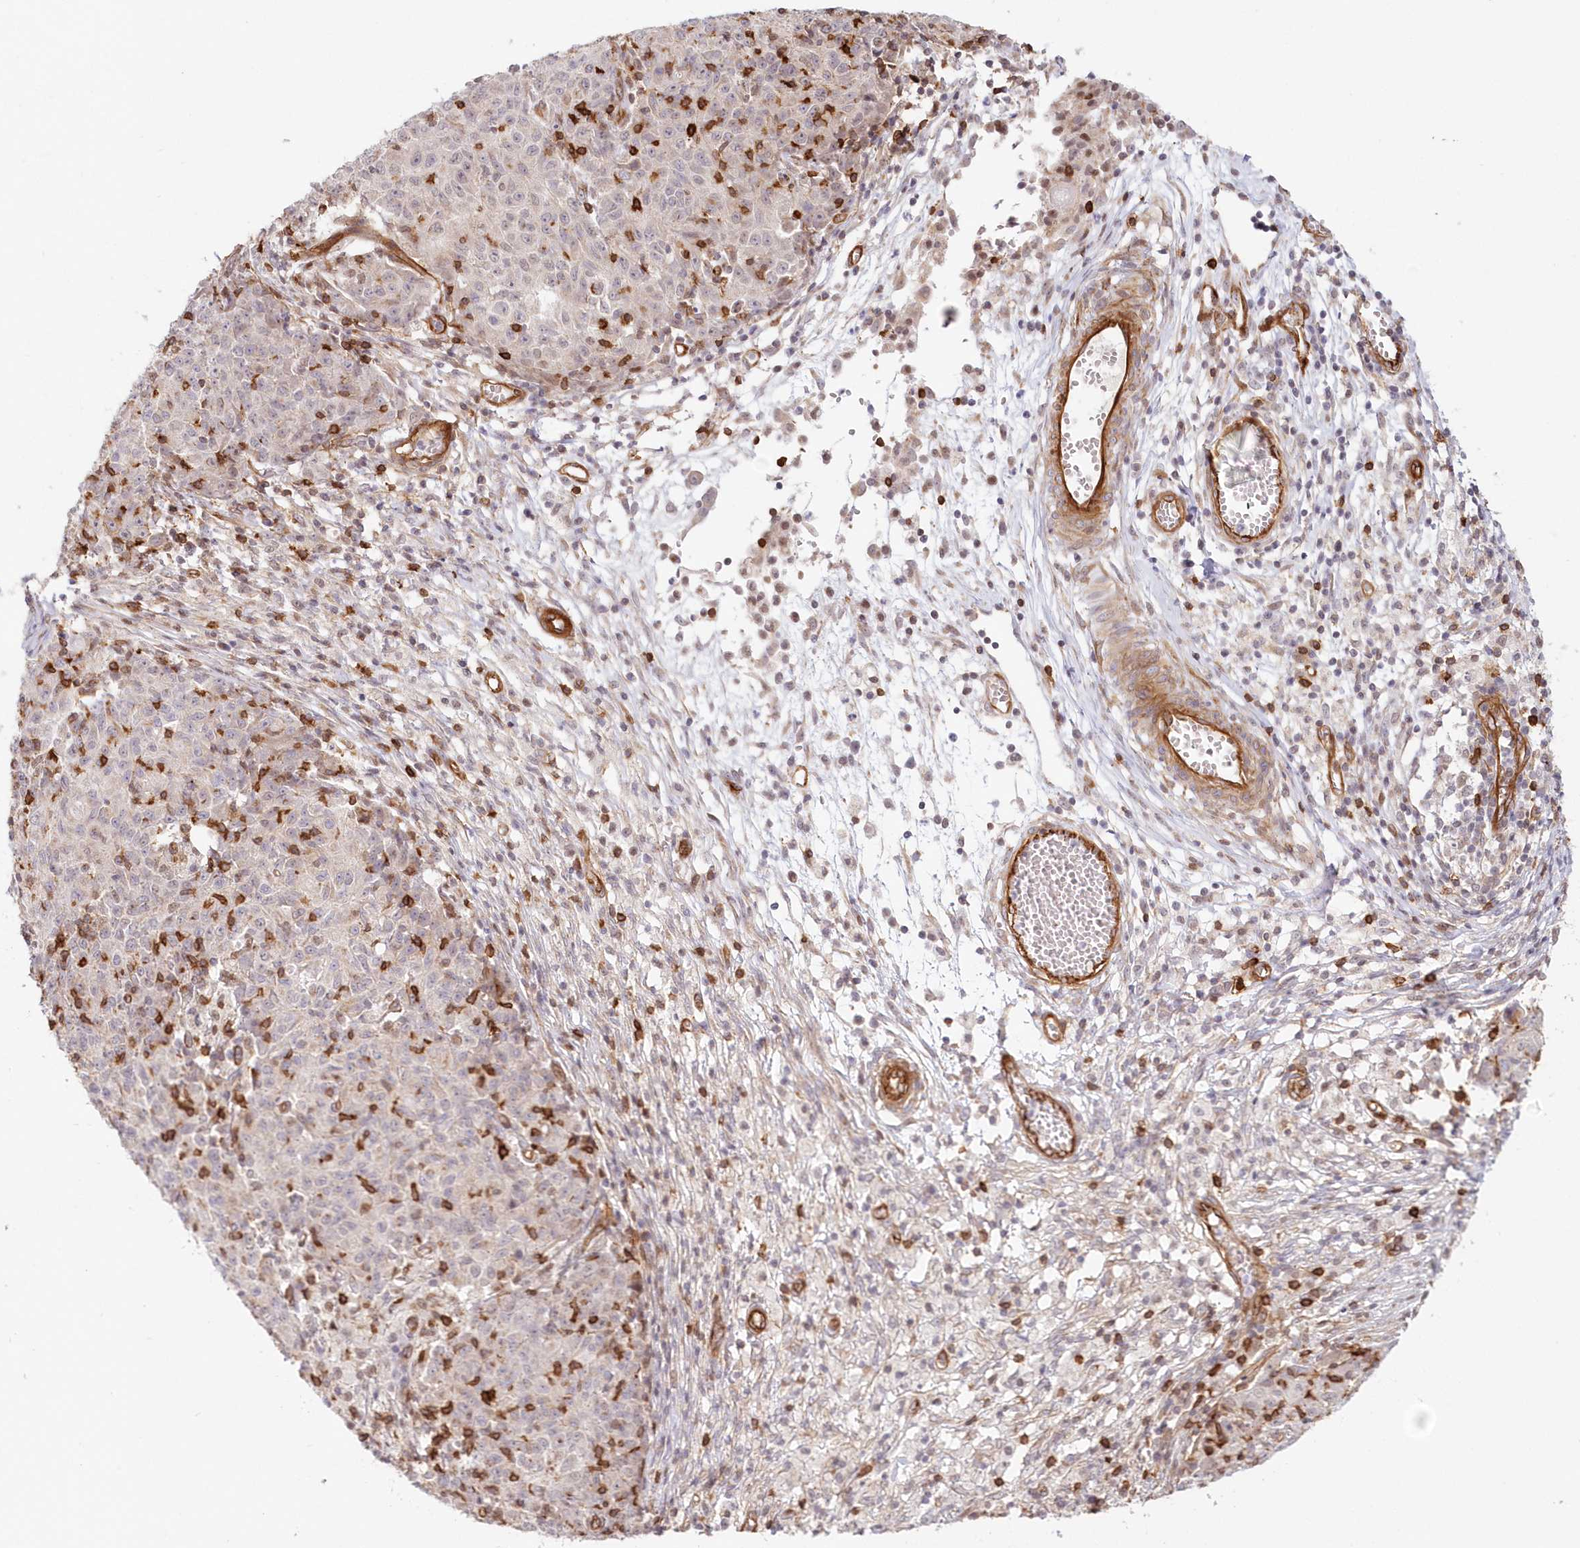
{"staining": {"intensity": "negative", "quantity": "none", "location": "none"}, "tissue": "ovarian cancer", "cell_type": "Tumor cells", "image_type": "cancer", "snomed": [{"axis": "morphology", "description": "Carcinoma, endometroid"}, {"axis": "topography", "description": "Ovary"}], "caption": "Ovarian cancer was stained to show a protein in brown. There is no significant positivity in tumor cells.", "gene": "AFAP1L2", "patient": {"sex": "female", "age": 42}}